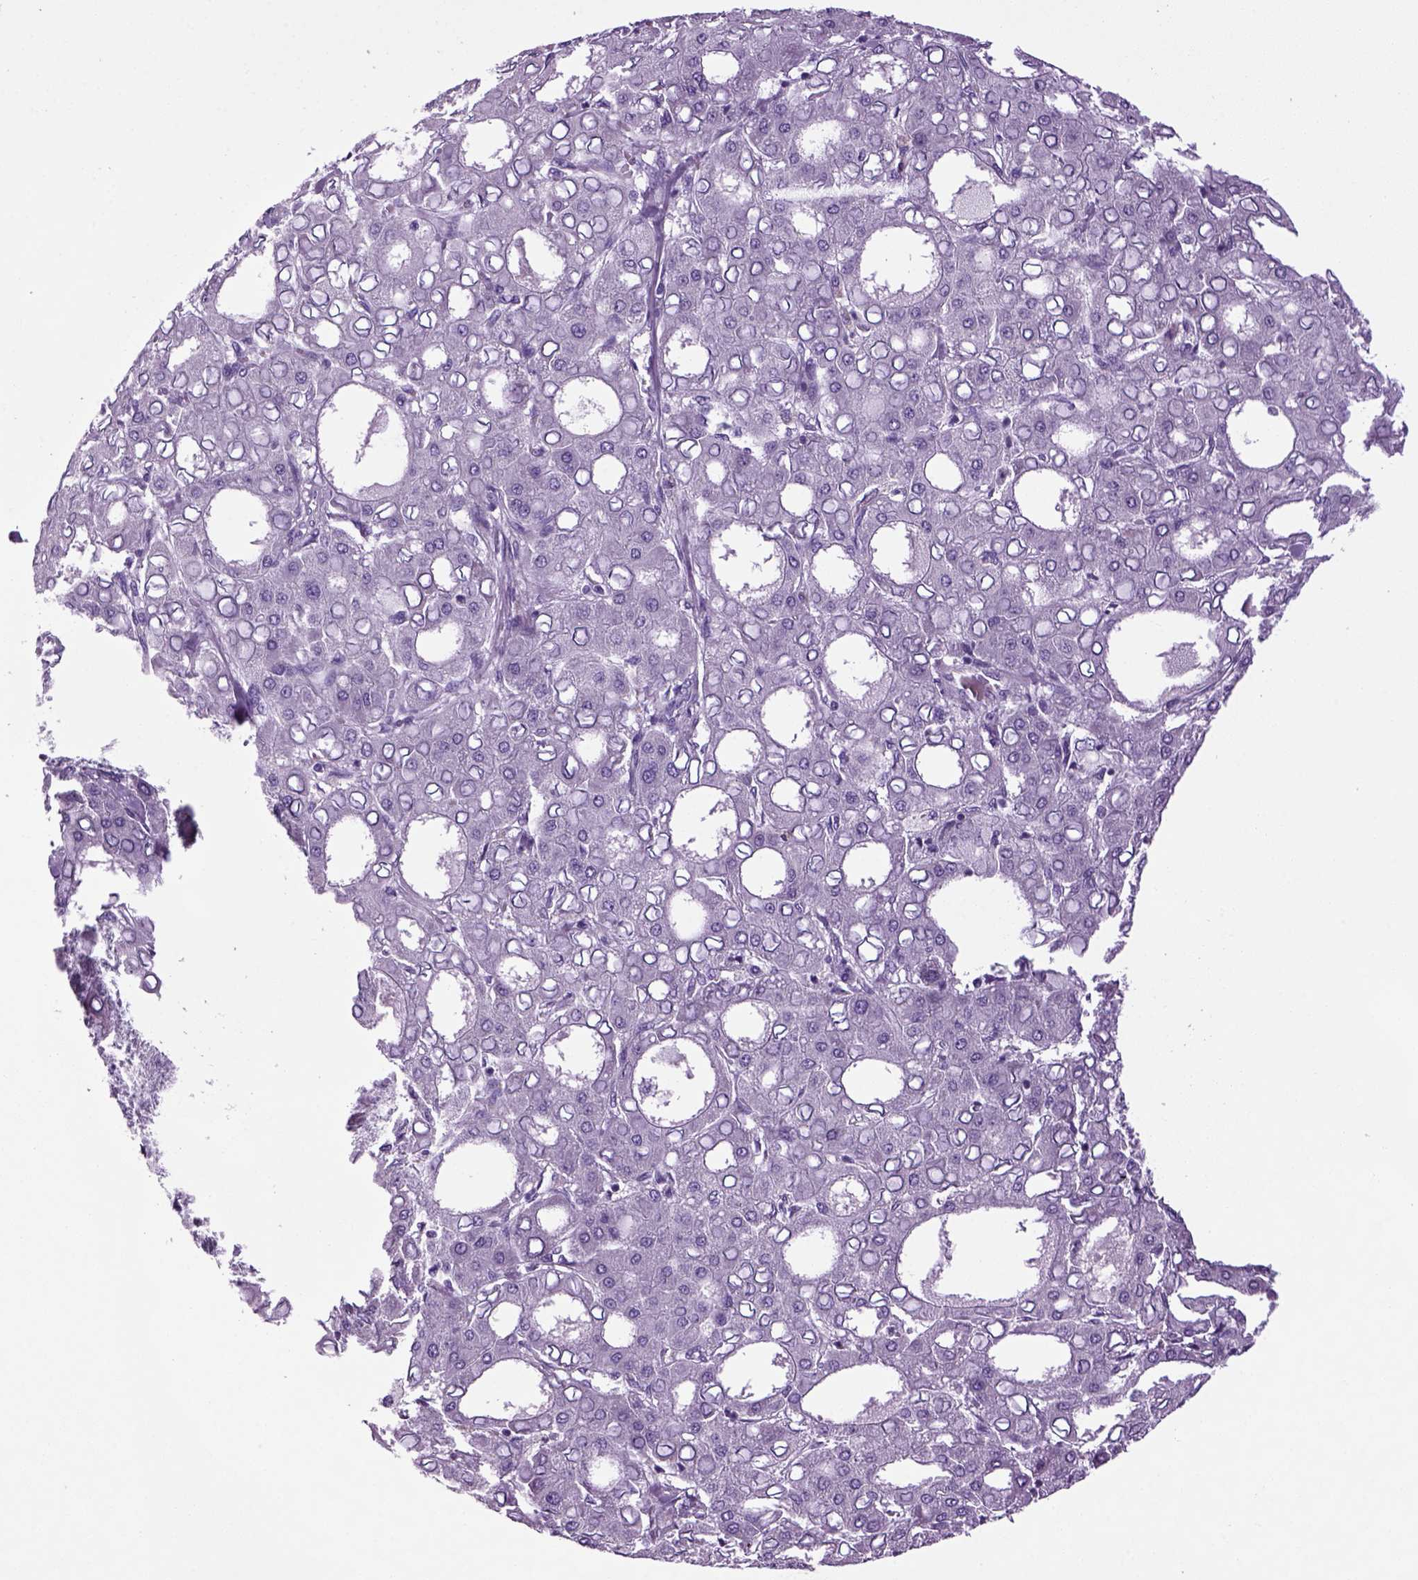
{"staining": {"intensity": "negative", "quantity": "none", "location": "none"}, "tissue": "liver cancer", "cell_type": "Tumor cells", "image_type": "cancer", "snomed": [{"axis": "morphology", "description": "Carcinoma, Hepatocellular, NOS"}, {"axis": "topography", "description": "Liver"}], "caption": "Tumor cells are negative for protein expression in human liver hepatocellular carcinoma.", "gene": "HMCN2", "patient": {"sex": "male", "age": 65}}